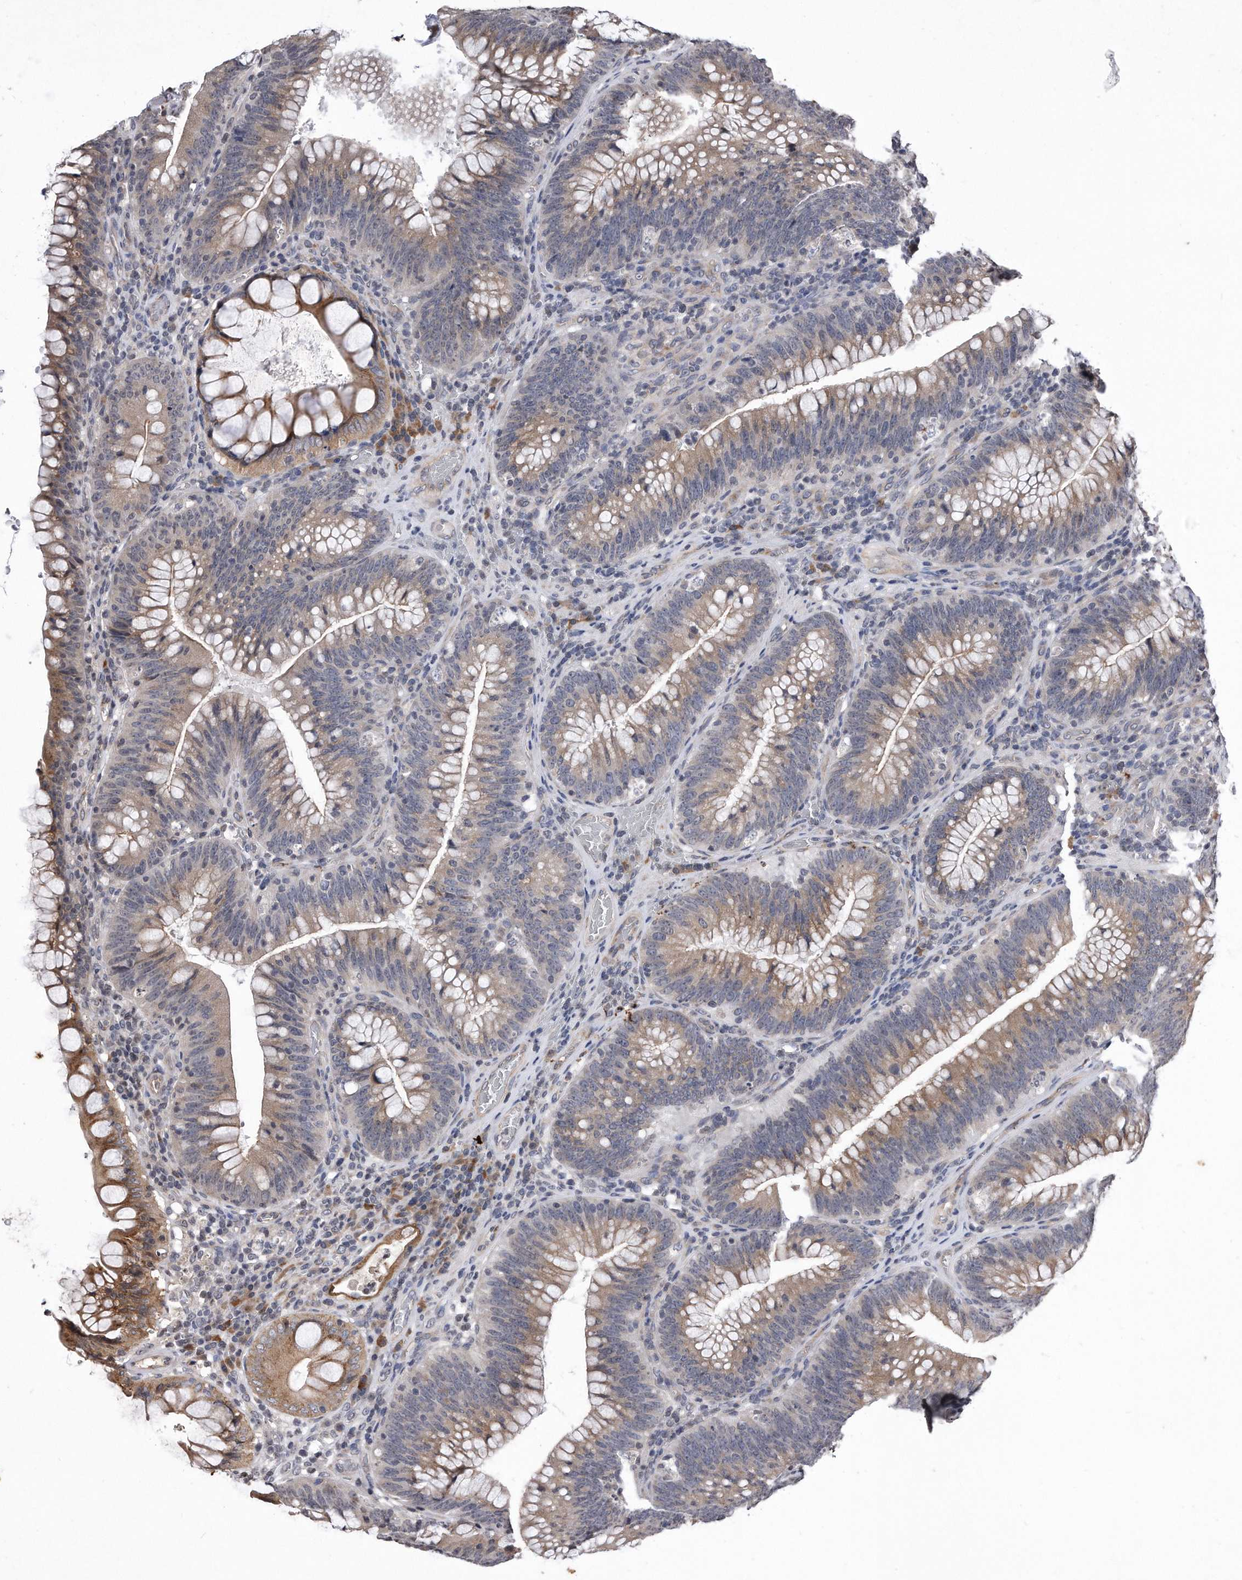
{"staining": {"intensity": "moderate", "quantity": "25%-75%", "location": "cytoplasmic/membranous"}, "tissue": "colorectal cancer", "cell_type": "Tumor cells", "image_type": "cancer", "snomed": [{"axis": "morphology", "description": "Normal tissue, NOS"}, {"axis": "topography", "description": "Colon"}], "caption": "Moderate cytoplasmic/membranous protein positivity is present in approximately 25%-75% of tumor cells in colorectal cancer.", "gene": "DAB1", "patient": {"sex": "female", "age": 82}}